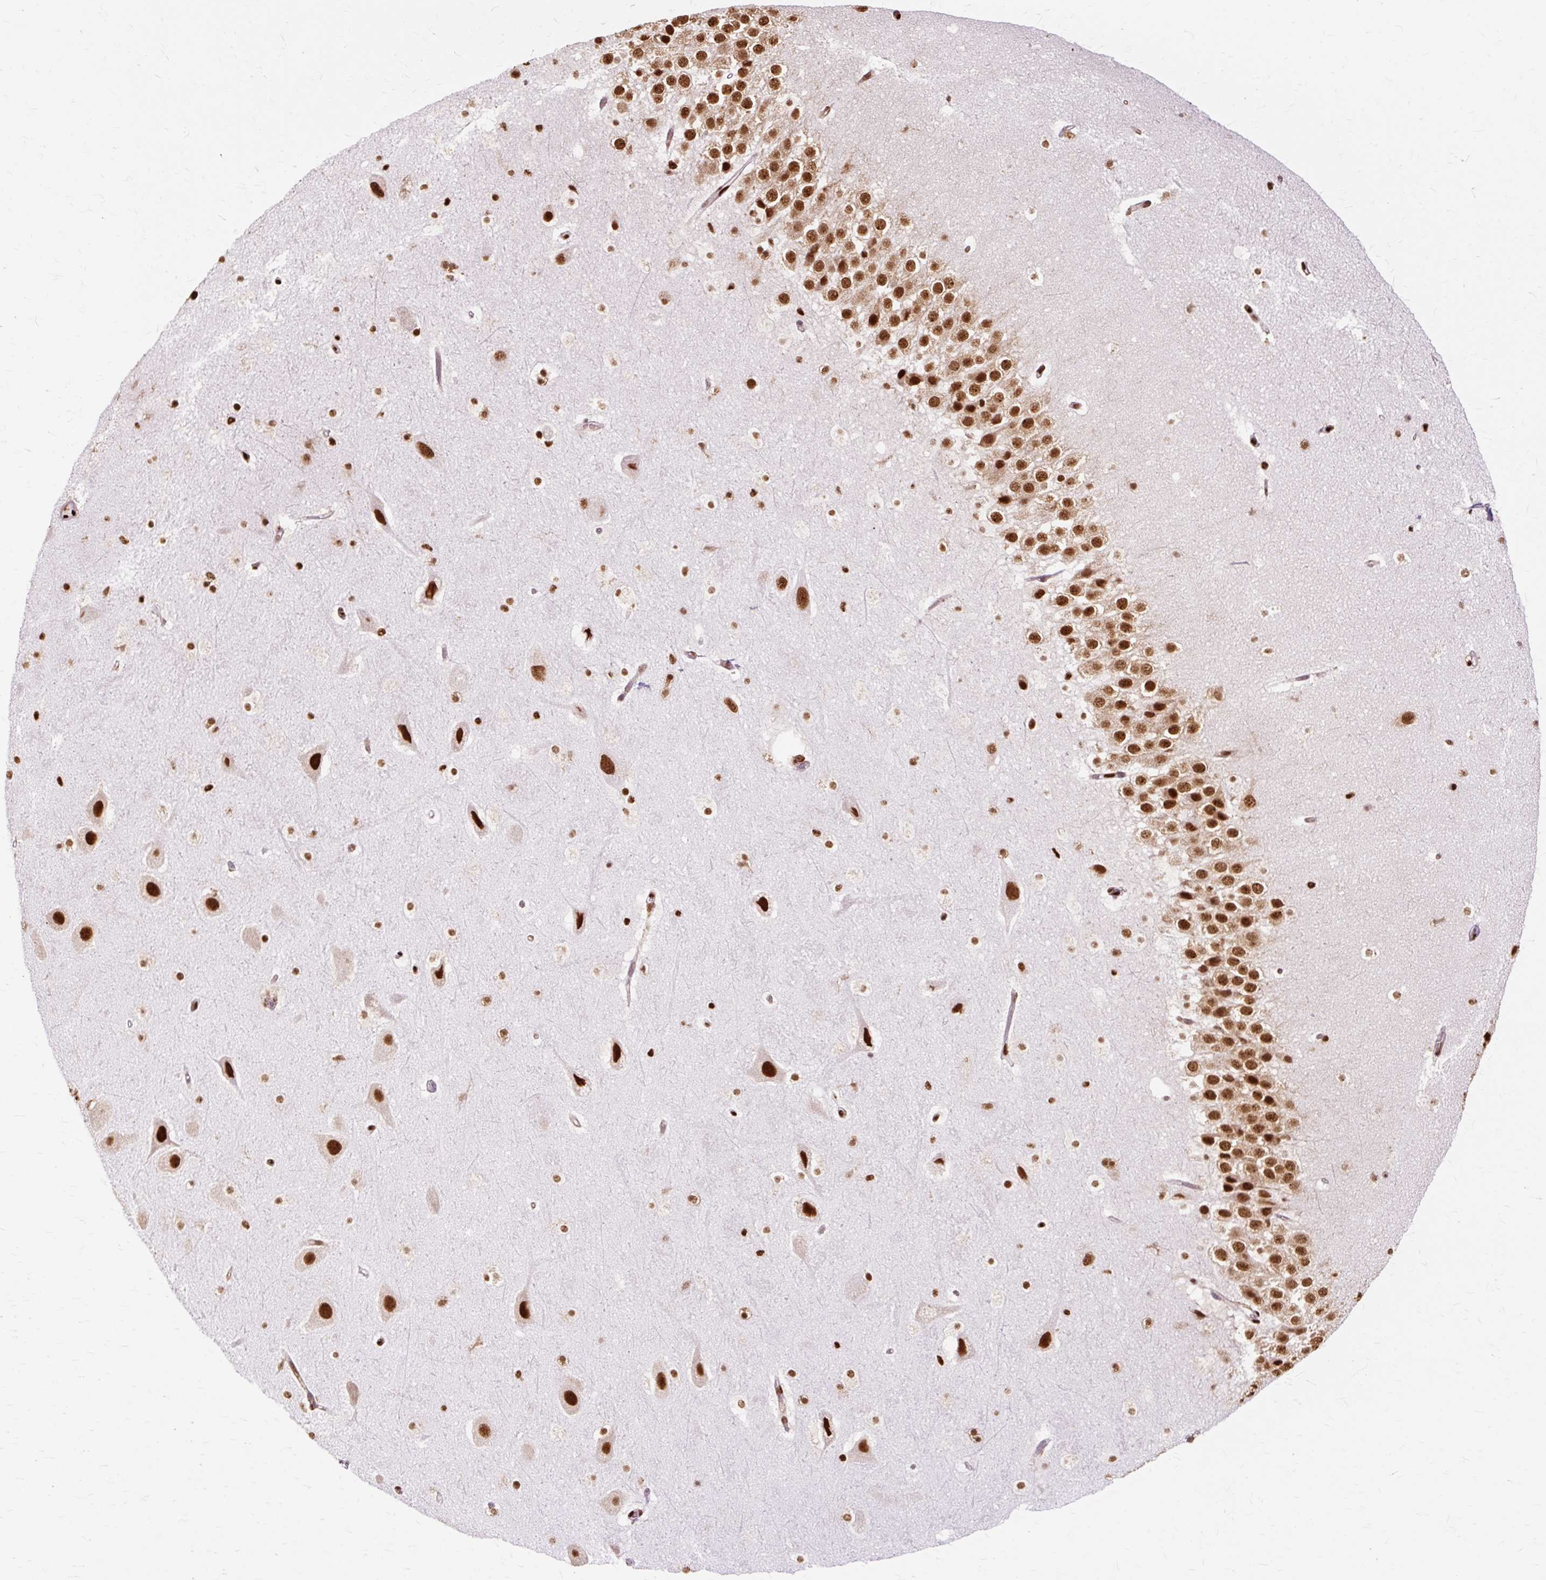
{"staining": {"intensity": "strong", "quantity": ">75%", "location": "nuclear"}, "tissue": "hippocampus", "cell_type": "Glial cells", "image_type": "normal", "snomed": [{"axis": "morphology", "description": "Normal tissue, NOS"}, {"axis": "topography", "description": "Hippocampus"}], "caption": "Glial cells show high levels of strong nuclear positivity in about >75% of cells in unremarkable human hippocampus. (Brightfield microscopy of DAB IHC at high magnification).", "gene": "XRCC6", "patient": {"sex": "male", "age": 37}}